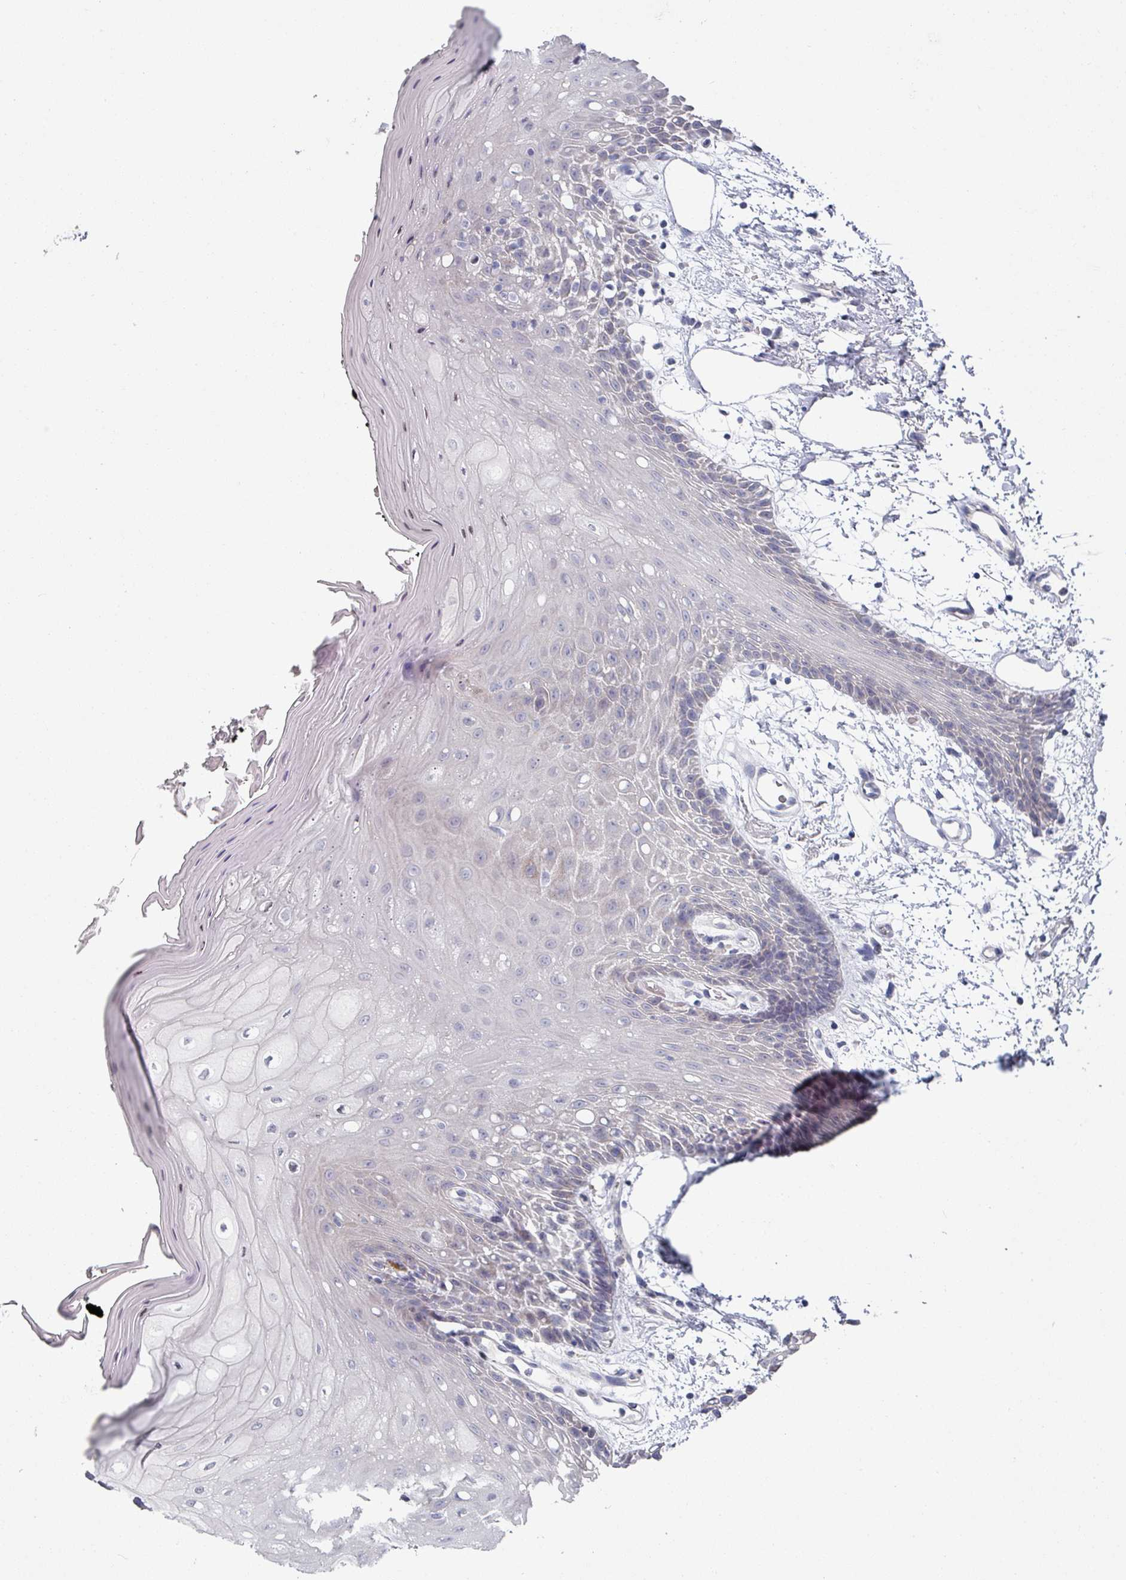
{"staining": {"intensity": "negative", "quantity": "none", "location": "none"}, "tissue": "oral mucosa", "cell_type": "Squamous epithelial cells", "image_type": "normal", "snomed": [{"axis": "morphology", "description": "Normal tissue, NOS"}, {"axis": "topography", "description": "Oral tissue"}, {"axis": "topography", "description": "Tounge, NOS"}], "caption": "Immunohistochemical staining of normal human oral mucosa exhibits no significant positivity in squamous epithelial cells.", "gene": "EFL1", "patient": {"sex": "female", "age": 59}}